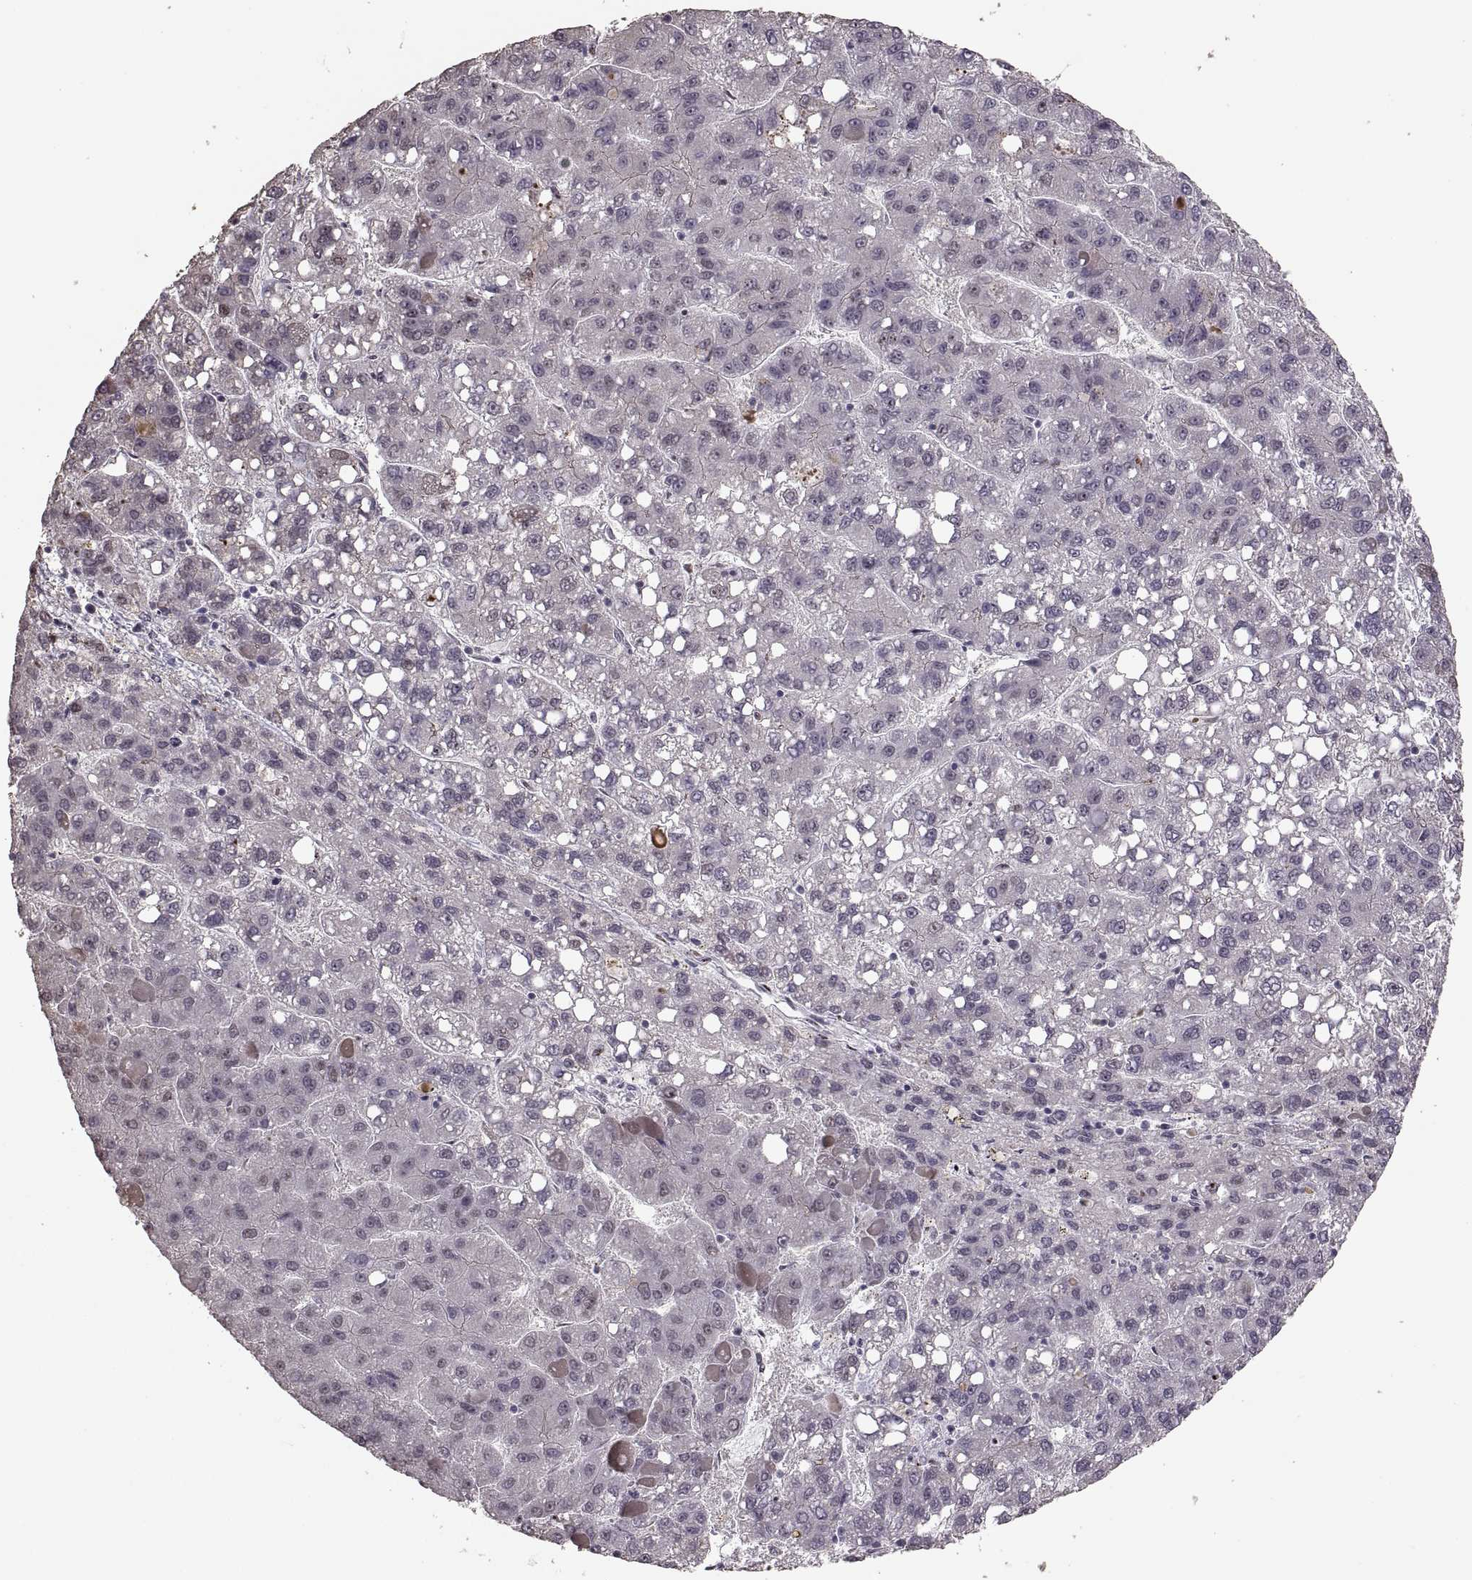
{"staining": {"intensity": "negative", "quantity": "none", "location": "none"}, "tissue": "liver cancer", "cell_type": "Tumor cells", "image_type": "cancer", "snomed": [{"axis": "morphology", "description": "Carcinoma, Hepatocellular, NOS"}, {"axis": "topography", "description": "Liver"}], "caption": "Immunohistochemistry (IHC) image of human hepatocellular carcinoma (liver) stained for a protein (brown), which exhibits no expression in tumor cells. Nuclei are stained in blue.", "gene": "PALS1", "patient": {"sex": "female", "age": 82}}